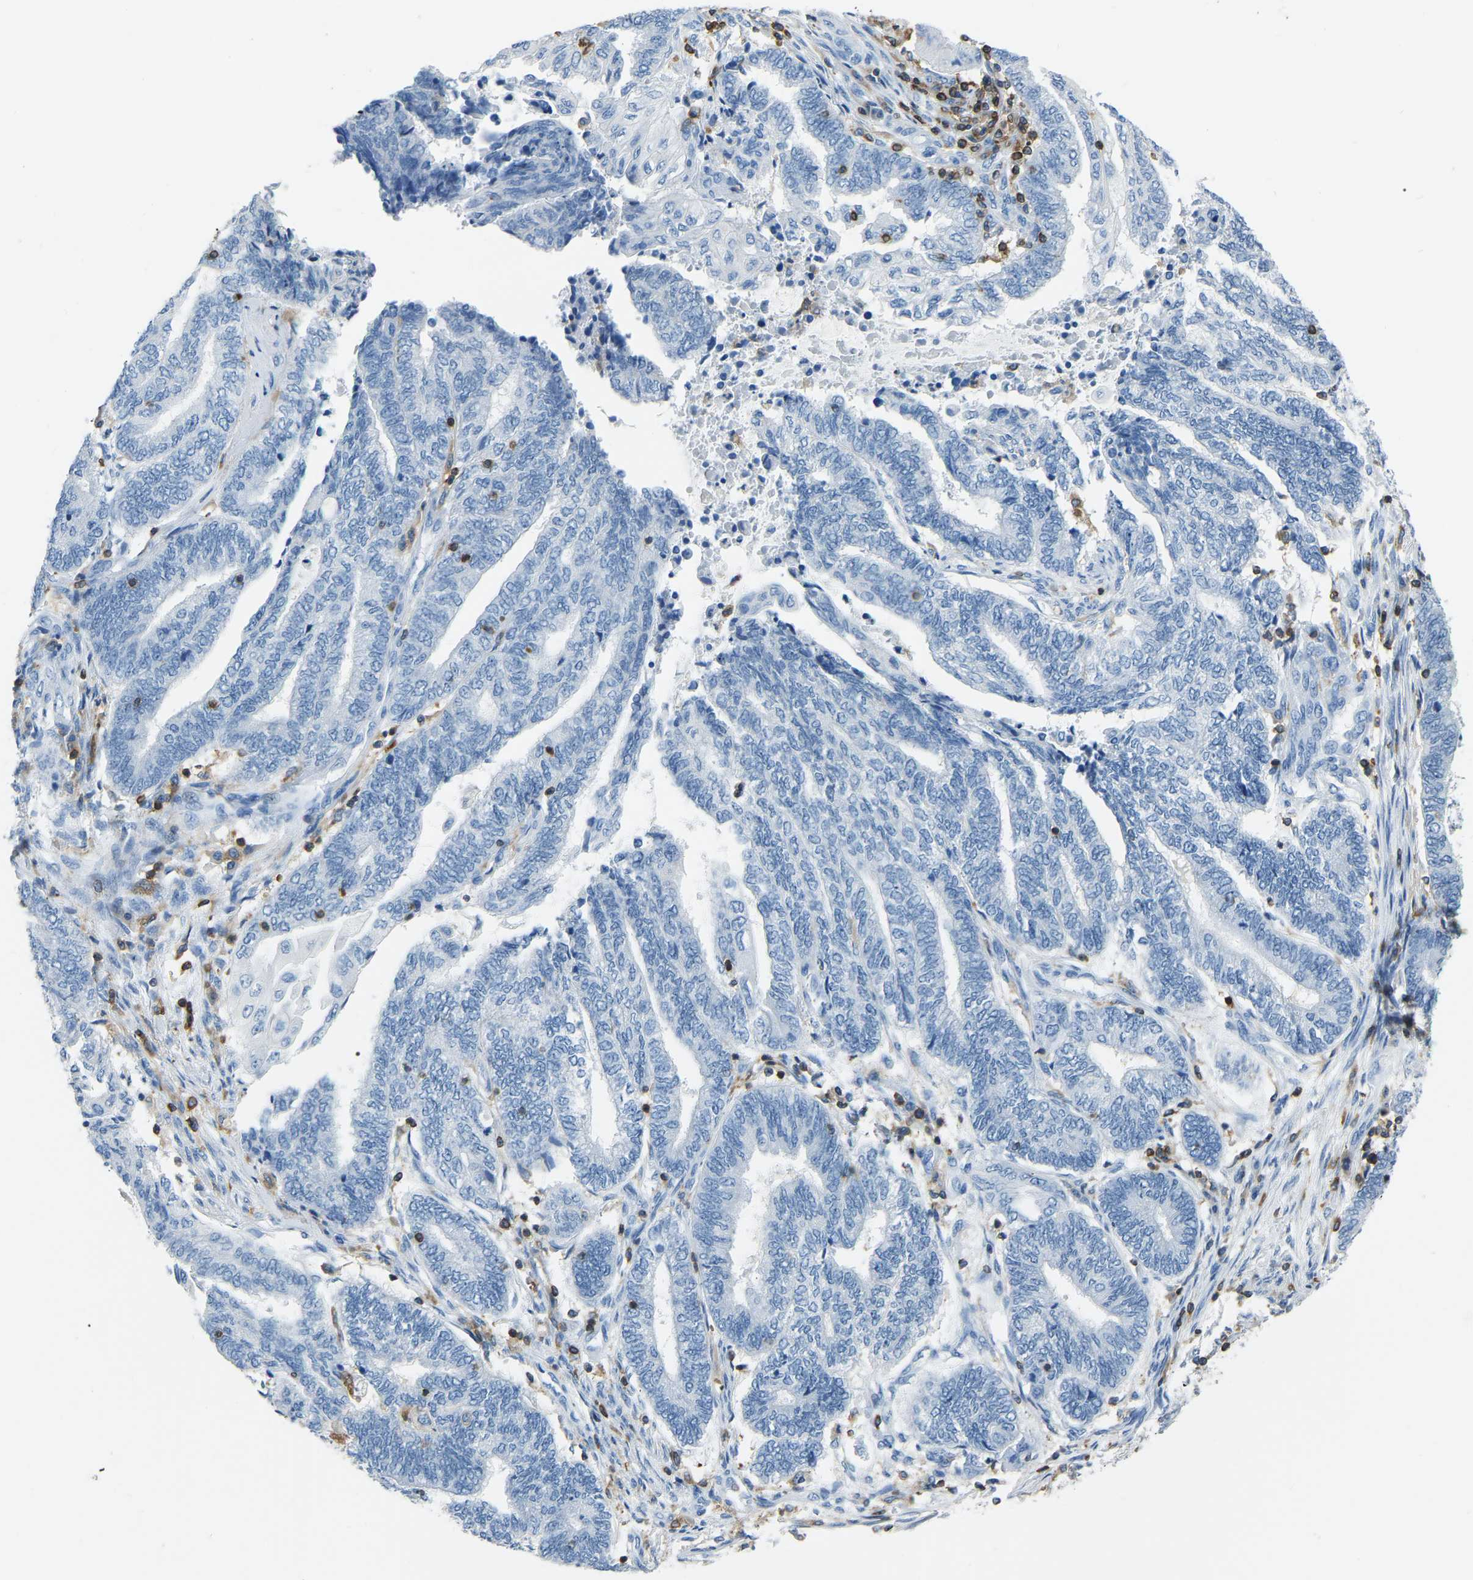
{"staining": {"intensity": "negative", "quantity": "none", "location": "none"}, "tissue": "endometrial cancer", "cell_type": "Tumor cells", "image_type": "cancer", "snomed": [{"axis": "morphology", "description": "Adenocarcinoma, NOS"}, {"axis": "topography", "description": "Uterus"}, {"axis": "topography", "description": "Endometrium"}], "caption": "This is a image of immunohistochemistry staining of adenocarcinoma (endometrial), which shows no staining in tumor cells.", "gene": "ARHGAP45", "patient": {"sex": "female", "age": 70}}